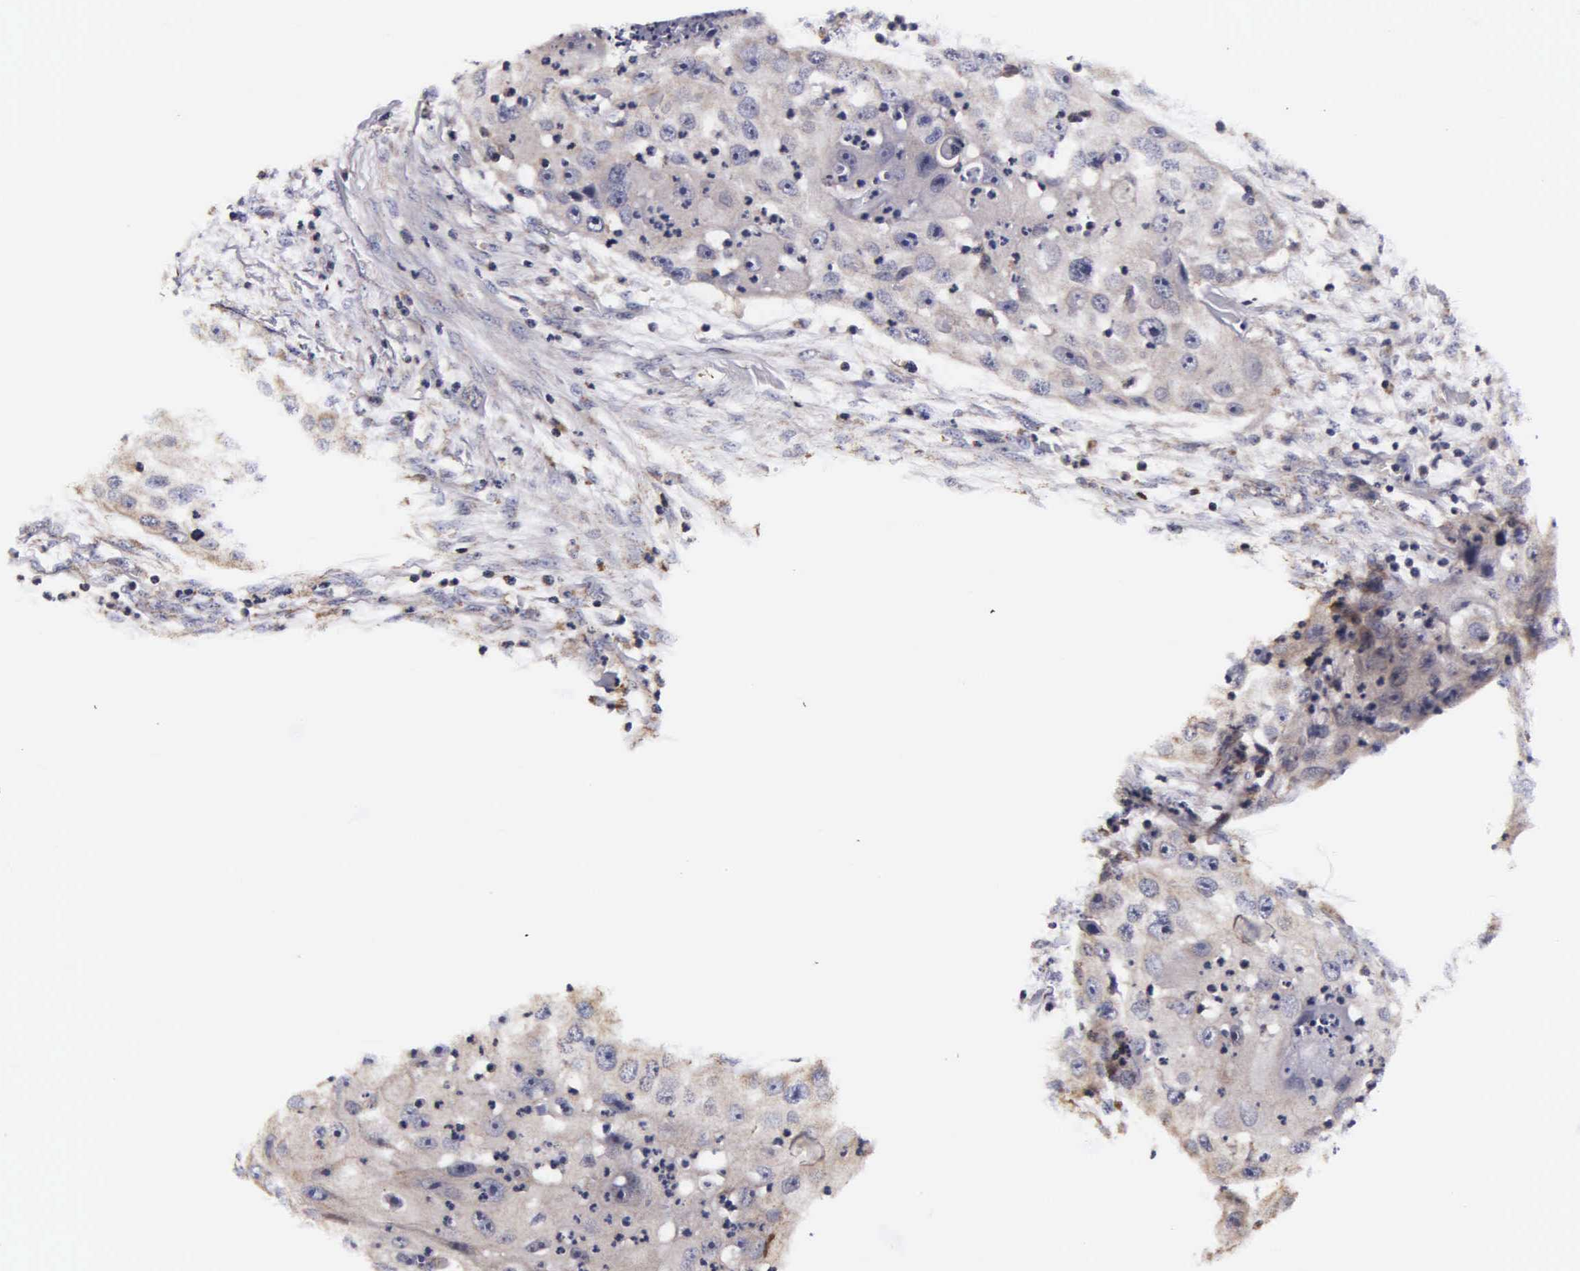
{"staining": {"intensity": "weak", "quantity": ">75%", "location": "cytoplasmic/membranous"}, "tissue": "head and neck cancer", "cell_type": "Tumor cells", "image_type": "cancer", "snomed": [{"axis": "morphology", "description": "Squamous cell carcinoma, NOS"}, {"axis": "topography", "description": "Head-Neck"}], "caption": "A micrograph of head and neck squamous cell carcinoma stained for a protein displays weak cytoplasmic/membranous brown staining in tumor cells.", "gene": "PSMA3", "patient": {"sex": "male", "age": 64}}